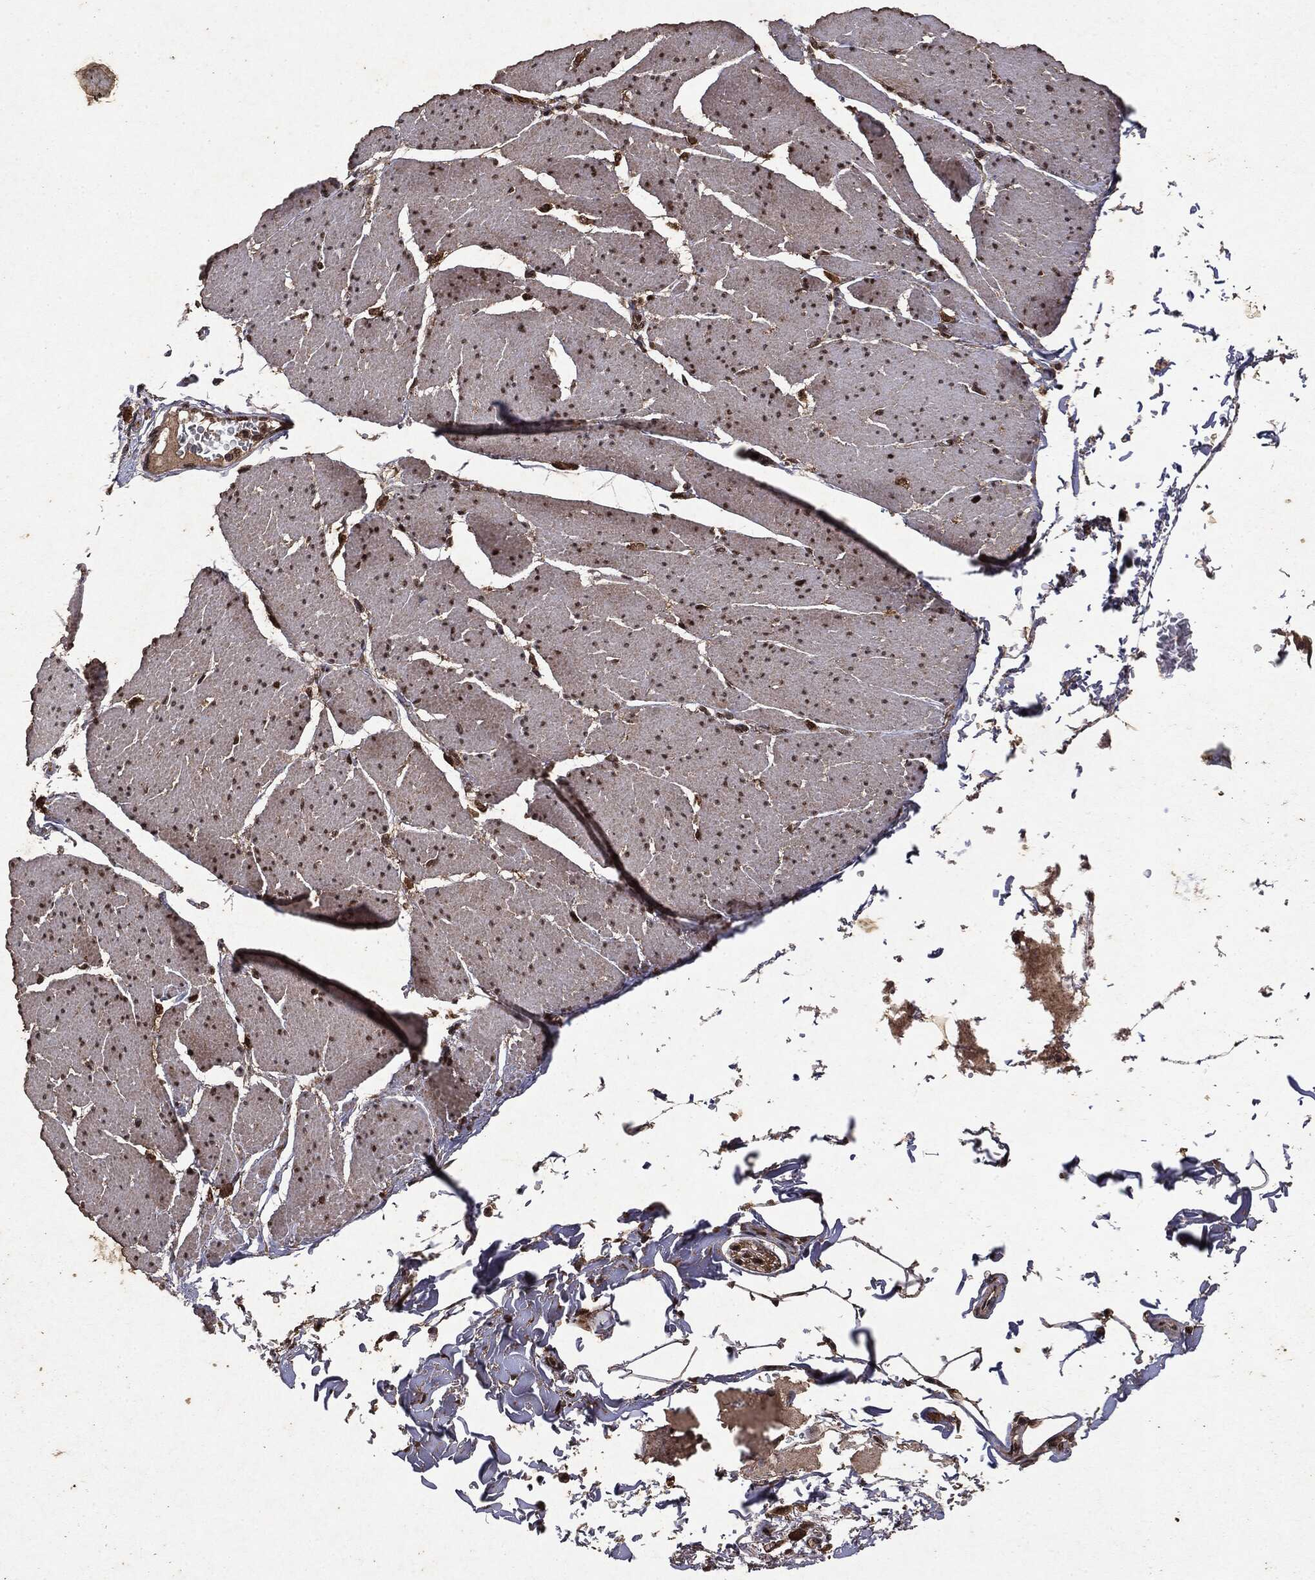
{"staining": {"intensity": "moderate", "quantity": ">75%", "location": "nuclear"}, "tissue": "smooth muscle", "cell_type": "Smooth muscle cells", "image_type": "normal", "snomed": [{"axis": "morphology", "description": "Normal tissue, NOS"}, {"axis": "topography", "description": "Smooth muscle"}, {"axis": "topography", "description": "Anal"}], "caption": "Immunohistochemistry (IHC) photomicrograph of benign human smooth muscle stained for a protein (brown), which exhibits medium levels of moderate nuclear staining in about >75% of smooth muscle cells.", "gene": "PEBP1", "patient": {"sex": "male", "age": 83}}